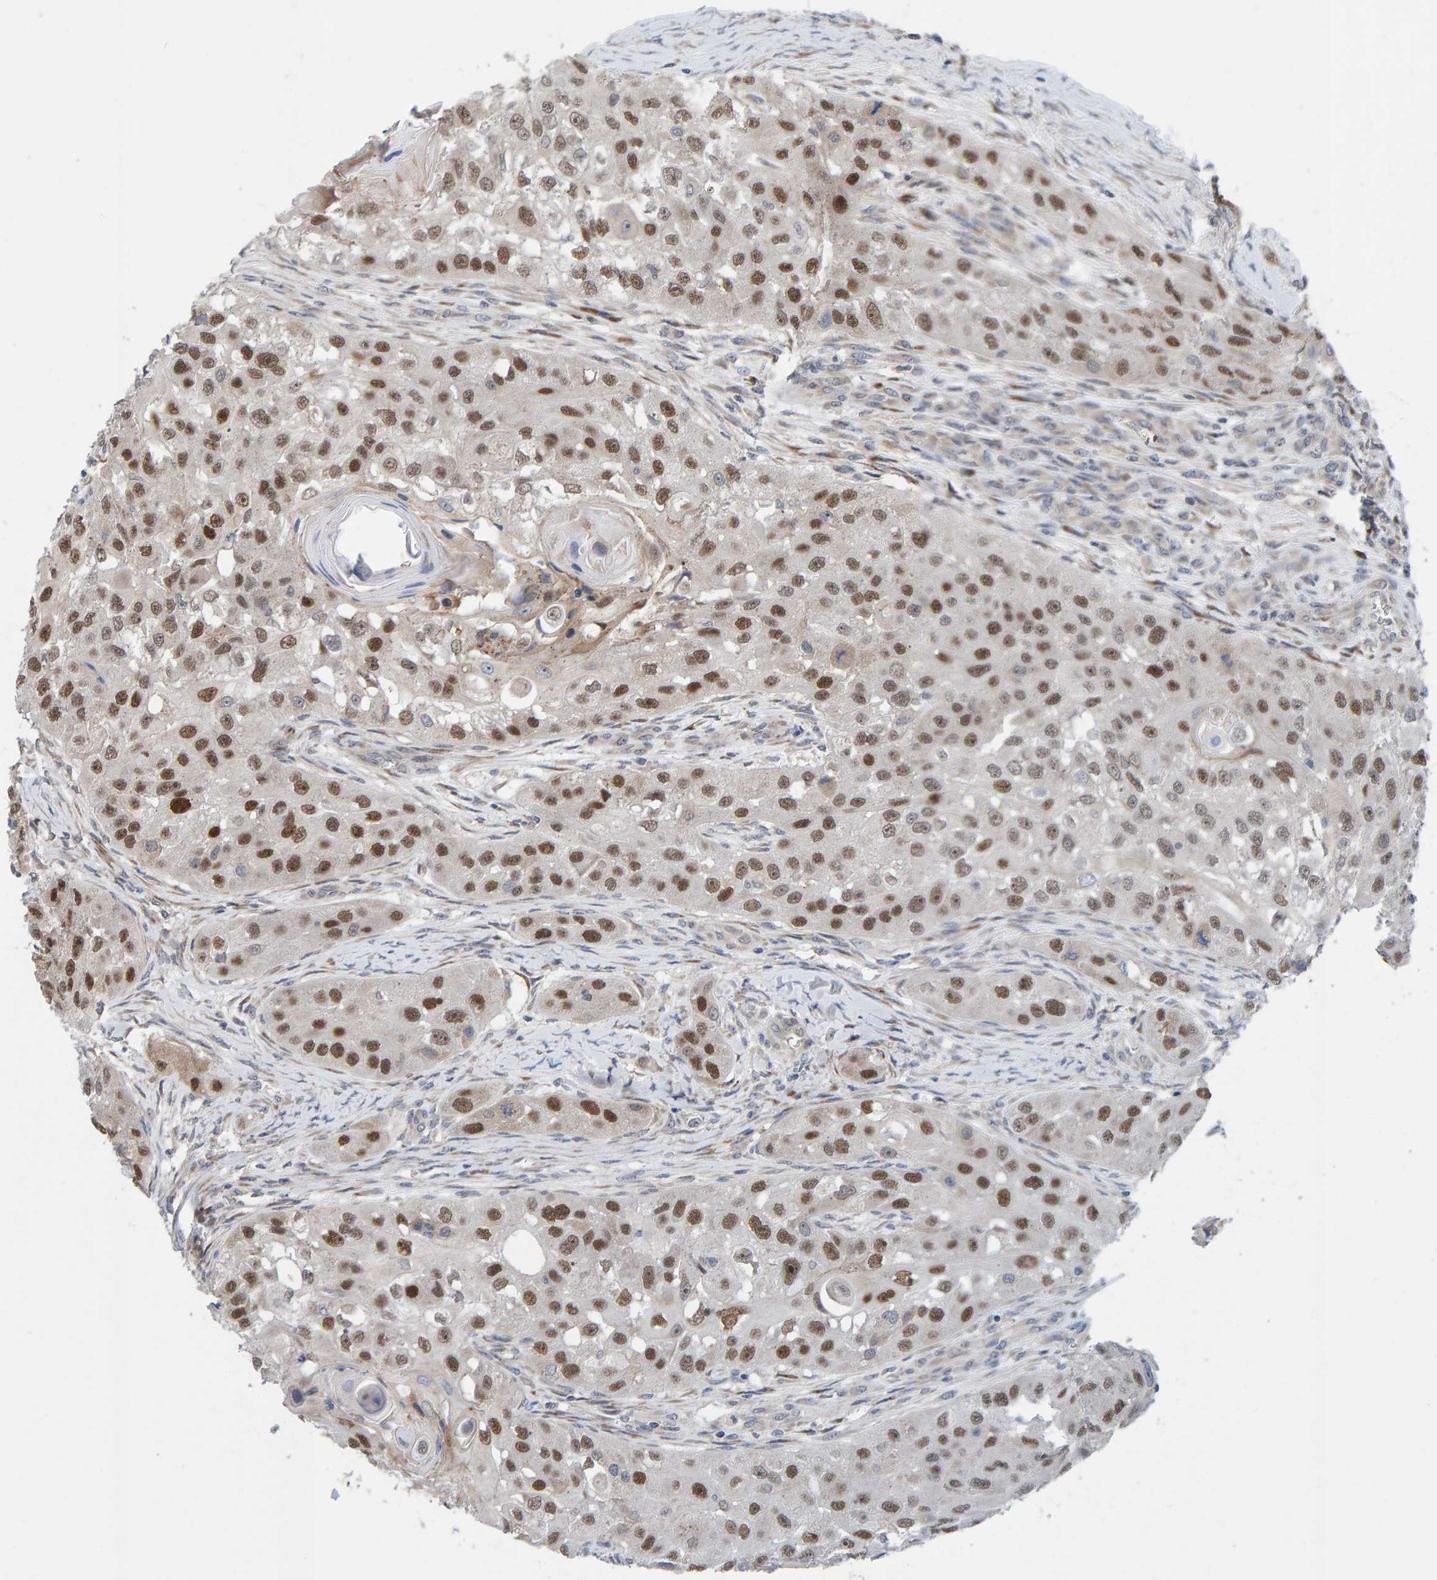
{"staining": {"intensity": "strong", "quantity": ">75%", "location": "nuclear"}, "tissue": "head and neck cancer", "cell_type": "Tumor cells", "image_type": "cancer", "snomed": [{"axis": "morphology", "description": "Normal tissue, NOS"}, {"axis": "morphology", "description": "Squamous cell carcinoma, NOS"}, {"axis": "topography", "description": "Skeletal muscle"}, {"axis": "topography", "description": "Head-Neck"}], "caption": "Tumor cells exhibit high levels of strong nuclear staining in approximately >75% of cells in head and neck cancer.", "gene": "MFSD6L", "patient": {"sex": "male", "age": 51}}